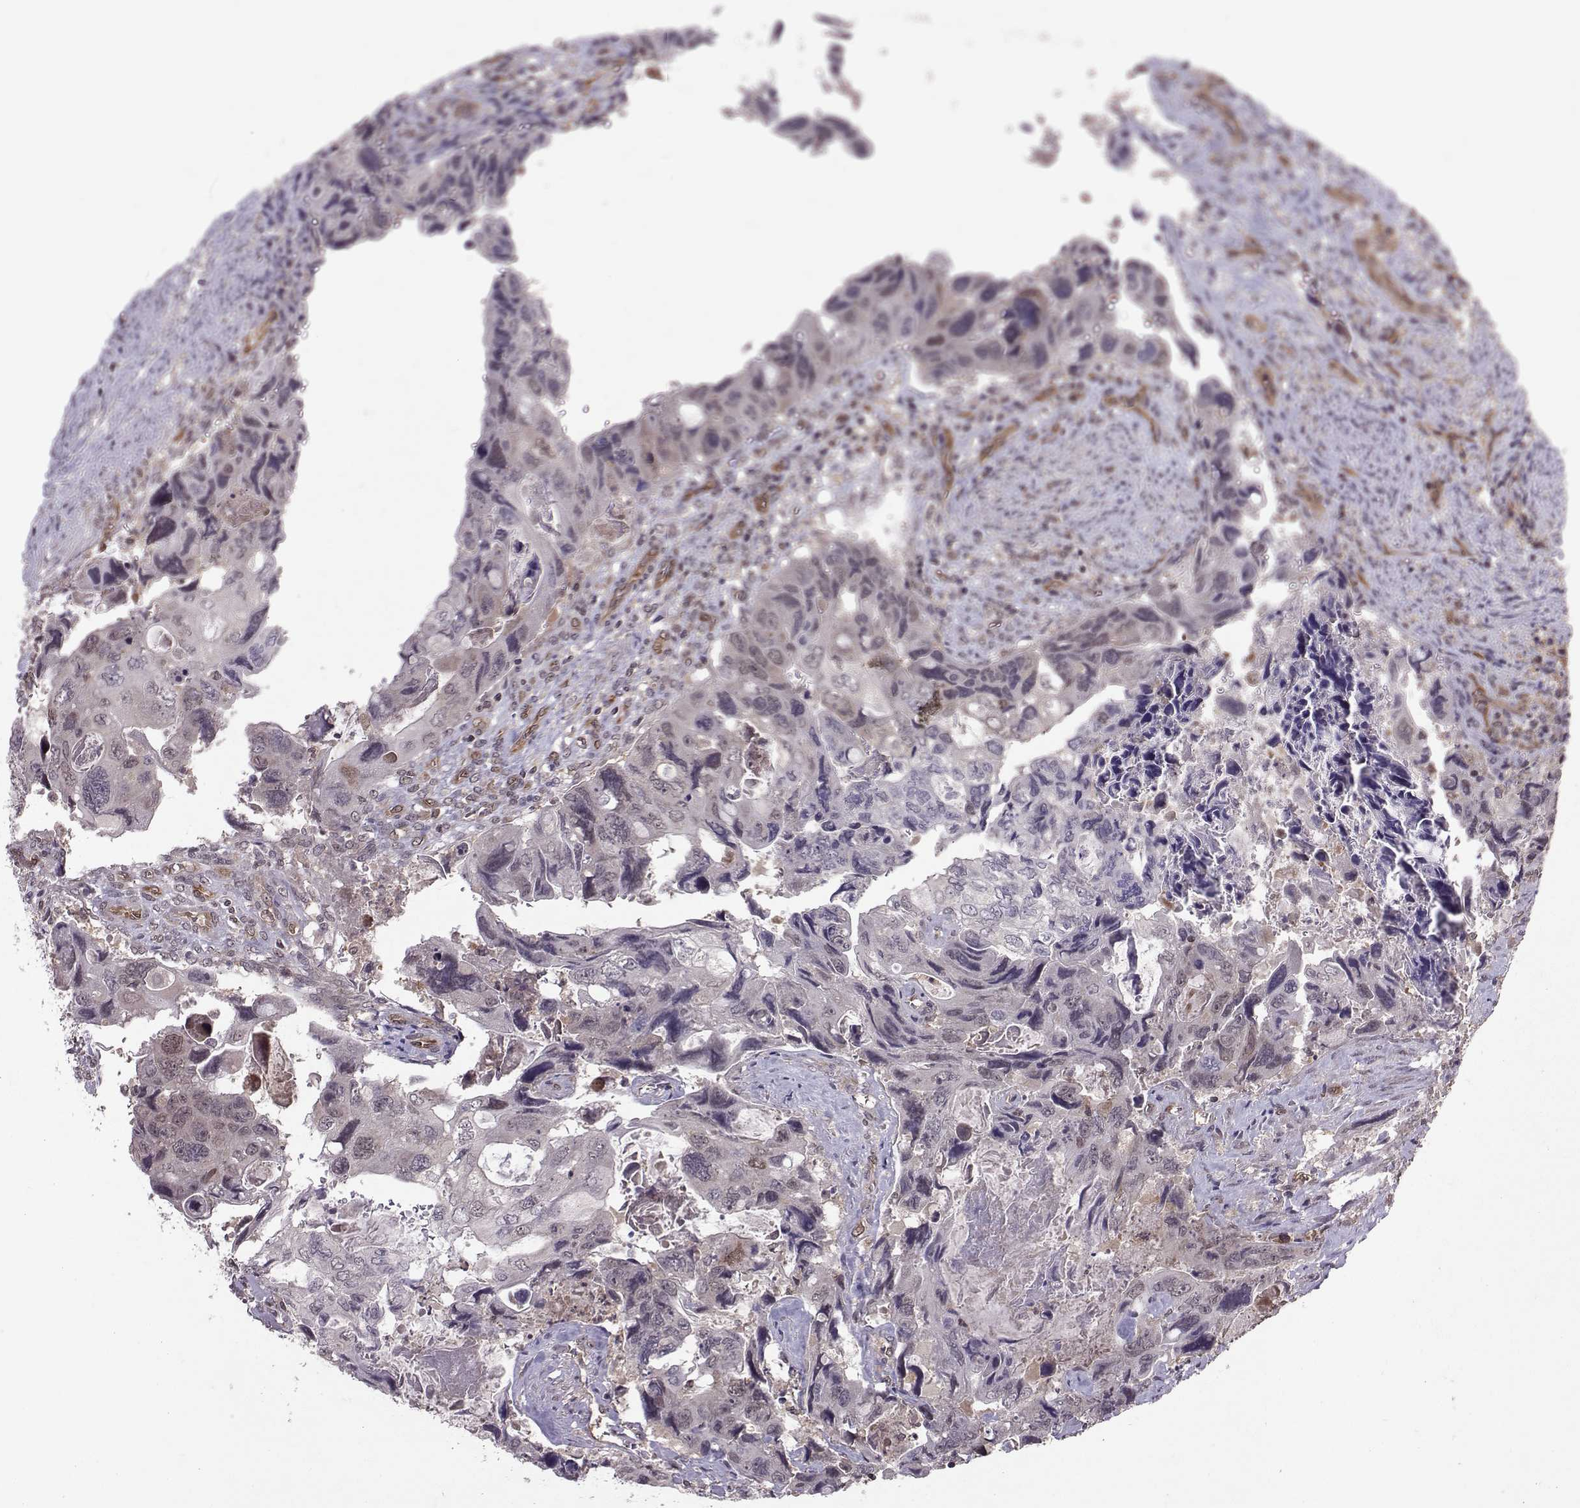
{"staining": {"intensity": "negative", "quantity": "none", "location": "none"}, "tissue": "colorectal cancer", "cell_type": "Tumor cells", "image_type": "cancer", "snomed": [{"axis": "morphology", "description": "Adenocarcinoma, NOS"}, {"axis": "topography", "description": "Rectum"}], "caption": "Tumor cells show no significant protein positivity in colorectal adenocarcinoma. The staining was performed using DAB (3,3'-diaminobenzidine) to visualize the protein expression in brown, while the nuclei were stained in blue with hematoxylin (Magnification: 20x).", "gene": "PPP2R2A", "patient": {"sex": "male", "age": 62}}